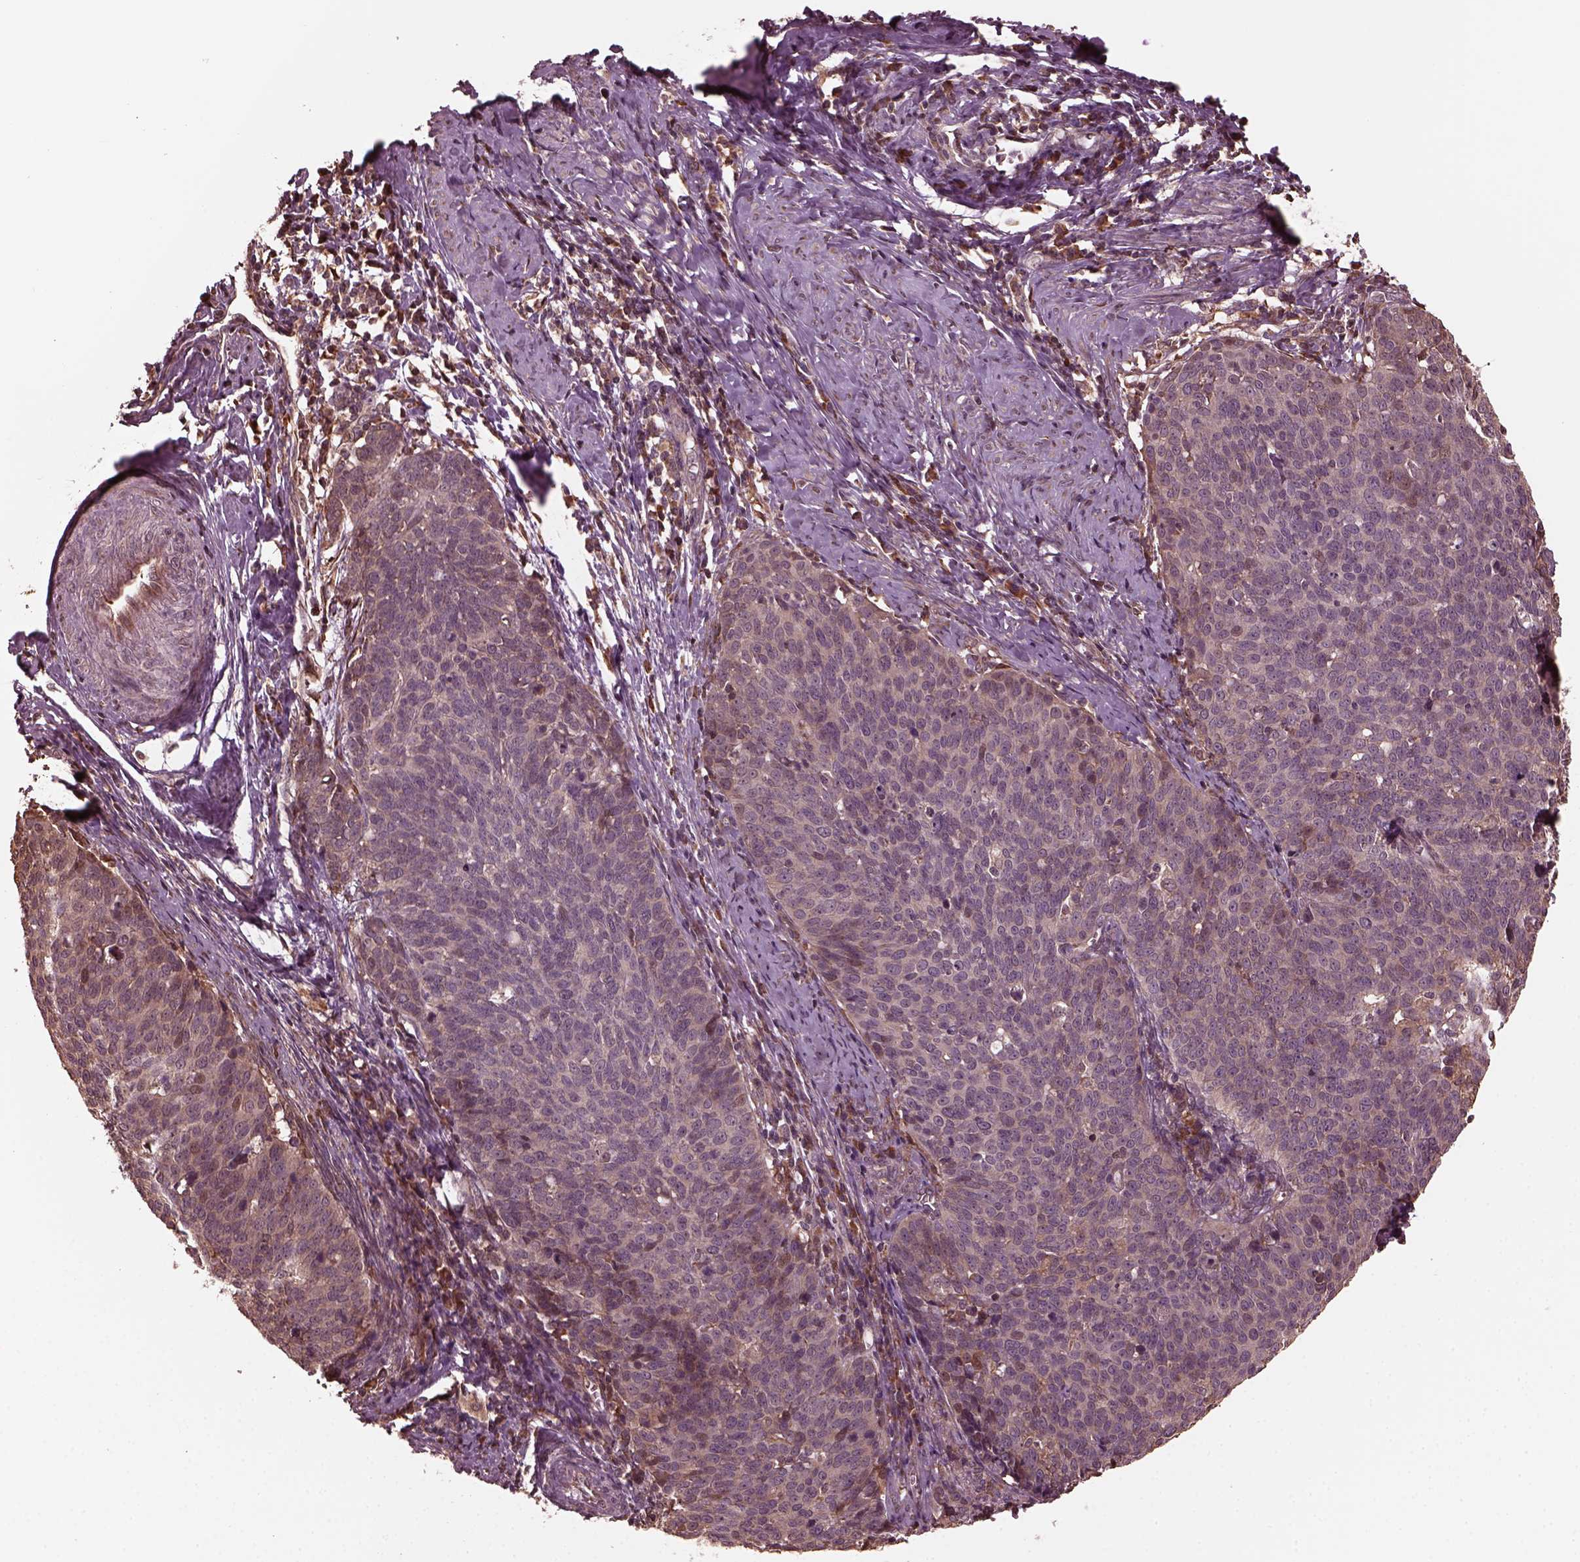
{"staining": {"intensity": "weak", "quantity": "<25%", "location": "cytoplasmic/membranous"}, "tissue": "cervical cancer", "cell_type": "Tumor cells", "image_type": "cancer", "snomed": [{"axis": "morphology", "description": "Normal tissue, NOS"}, {"axis": "morphology", "description": "Squamous cell carcinoma, NOS"}, {"axis": "topography", "description": "Cervix"}], "caption": "Cervical squamous cell carcinoma stained for a protein using immunohistochemistry (IHC) displays no staining tumor cells.", "gene": "ZNF292", "patient": {"sex": "female", "age": 39}}